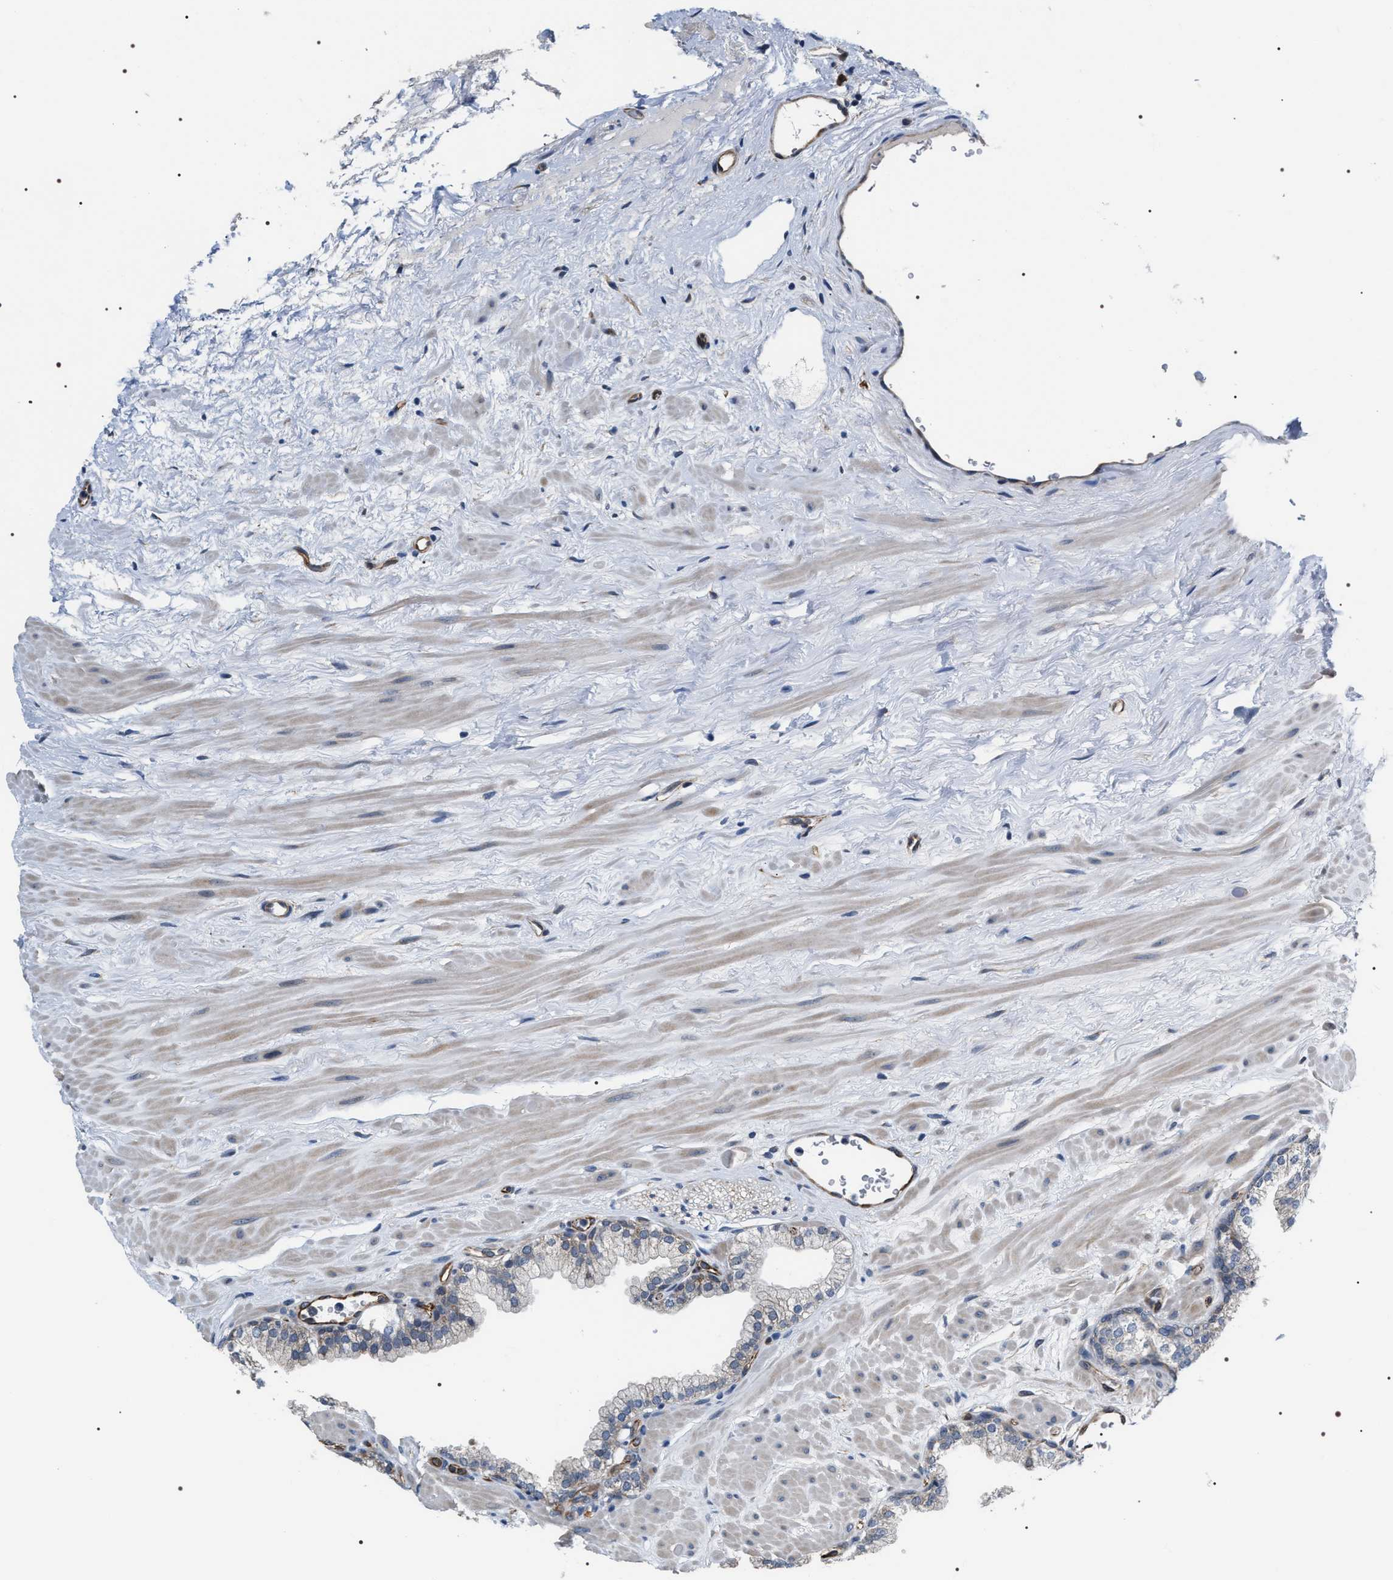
{"staining": {"intensity": "negative", "quantity": "none", "location": "none"}, "tissue": "prostate", "cell_type": "Glandular cells", "image_type": "normal", "snomed": [{"axis": "morphology", "description": "Normal tissue, NOS"}, {"axis": "morphology", "description": "Urothelial carcinoma, Low grade"}, {"axis": "topography", "description": "Urinary bladder"}, {"axis": "topography", "description": "Prostate"}], "caption": "IHC photomicrograph of benign human prostate stained for a protein (brown), which displays no expression in glandular cells. (Immunohistochemistry, brightfield microscopy, high magnification).", "gene": "PKD1L1", "patient": {"sex": "male", "age": 60}}